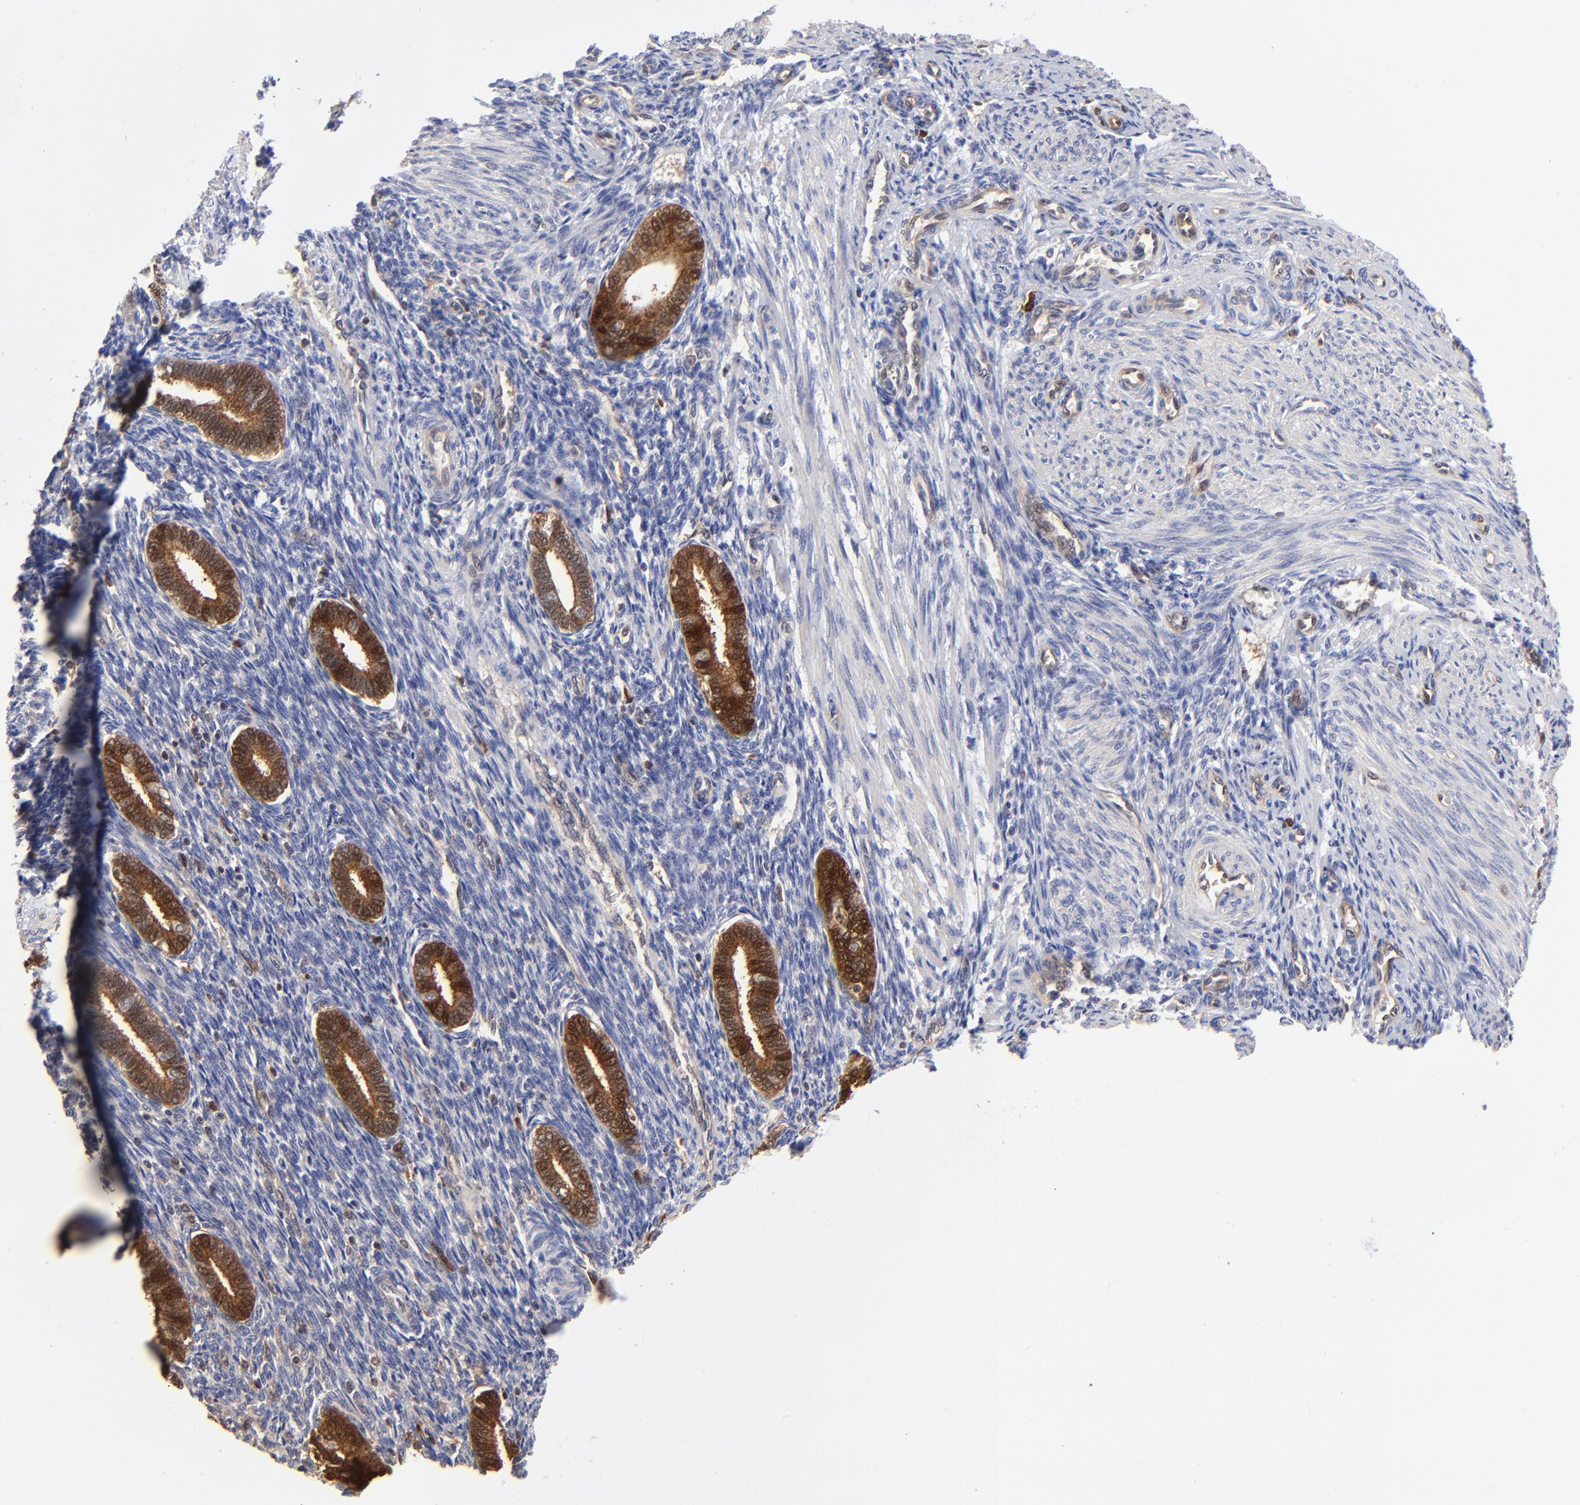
{"staining": {"intensity": "negative", "quantity": "none", "location": "none"}, "tissue": "endometrium", "cell_type": "Cells in endometrial stroma", "image_type": "normal", "snomed": [{"axis": "morphology", "description": "Normal tissue, NOS"}, {"axis": "topography", "description": "Endometrium"}], "caption": "An immunohistochemistry micrograph of benign endometrium is shown. There is no staining in cells in endometrial stroma of endometrium. The staining was performed using DAB to visualize the protein expression in brown, while the nuclei were stained in blue with hematoxylin (Magnification: 20x).", "gene": "DCTPP1", "patient": {"sex": "female", "age": 27}}